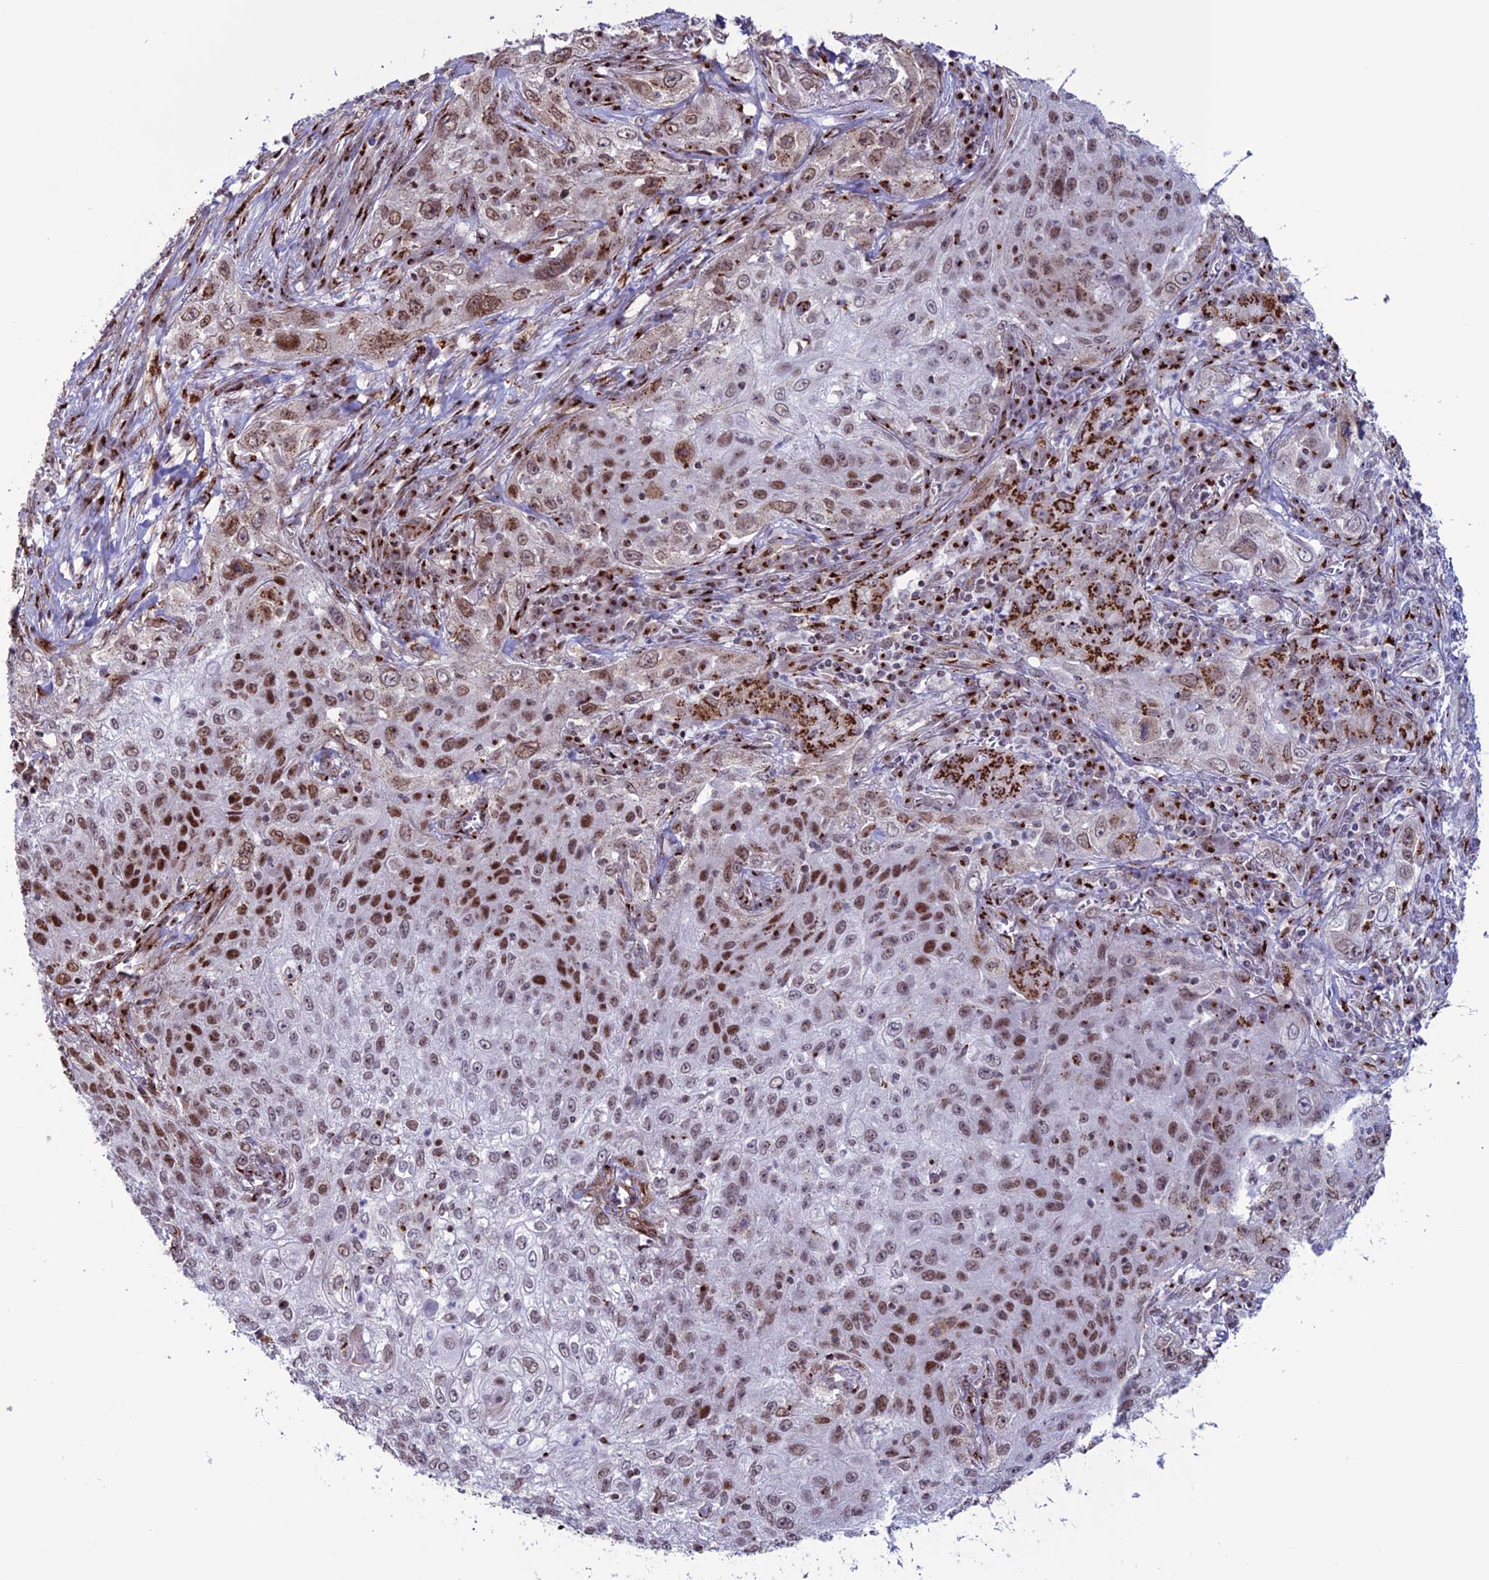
{"staining": {"intensity": "moderate", "quantity": "25%-75%", "location": "nuclear"}, "tissue": "lung cancer", "cell_type": "Tumor cells", "image_type": "cancer", "snomed": [{"axis": "morphology", "description": "Squamous cell carcinoma, NOS"}, {"axis": "topography", "description": "Lung"}], "caption": "Brown immunohistochemical staining in squamous cell carcinoma (lung) exhibits moderate nuclear staining in about 25%-75% of tumor cells.", "gene": "PLEKHA4", "patient": {"sex": "female", "age": 69}}